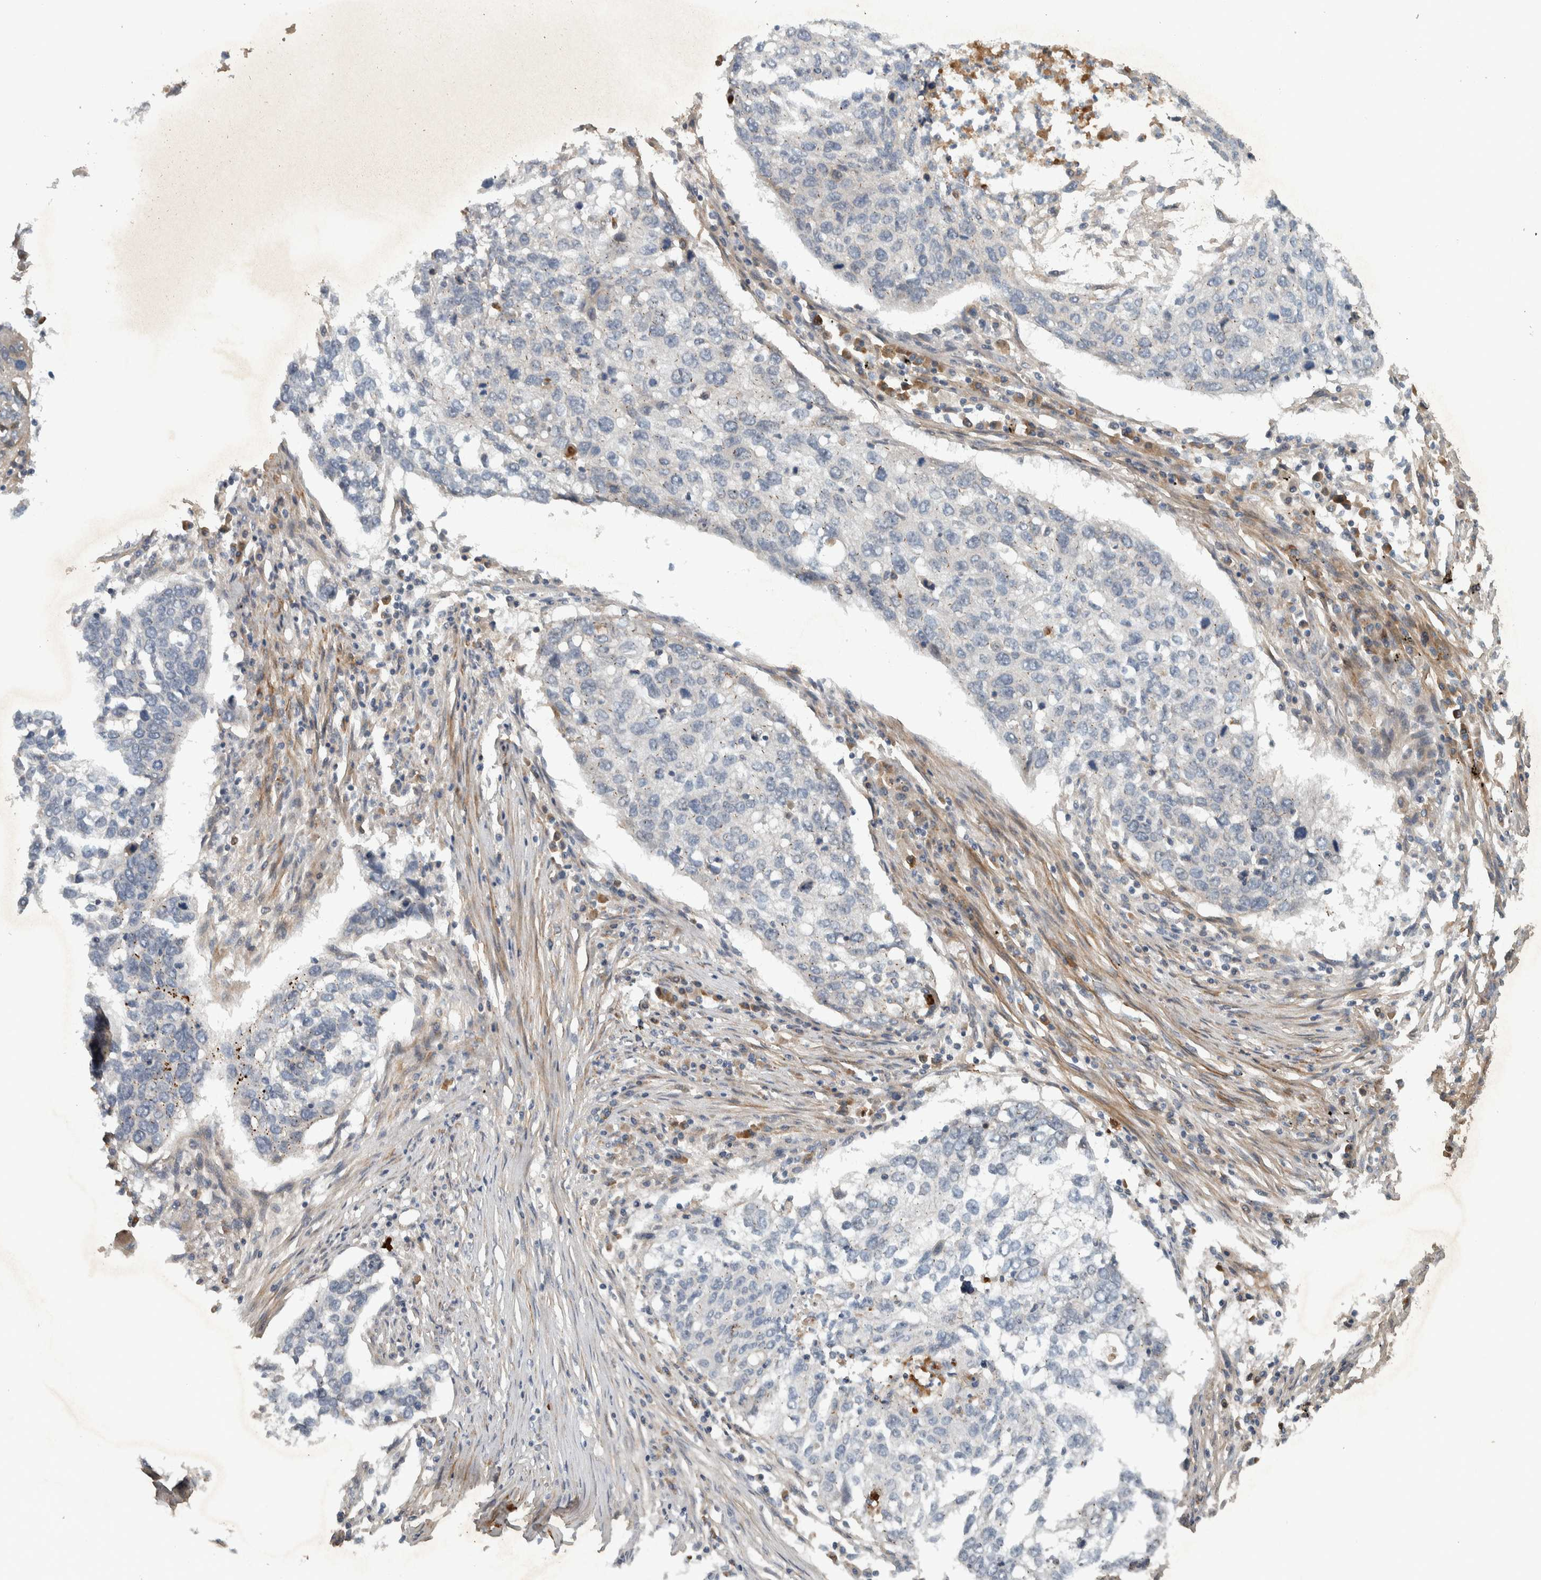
{"staining": {"intensity": "negative", "quantity": "none", "location": "none"}, "tissue": "lung cancer", "cell_type": "Tumor cells", "image_type": "cancer", "snomed": [{"axis": "morphology", "description": "Squamous cell carcinoma, NOS"}, {"axis": "topography", "description": "Lung"}], "caption": "Image shows no protein positivity in tumor cells of squamous cell carcinoma (lung) tissue.", "gene": "LBHD1", "patient": {"sex": "female", "age": 63}}